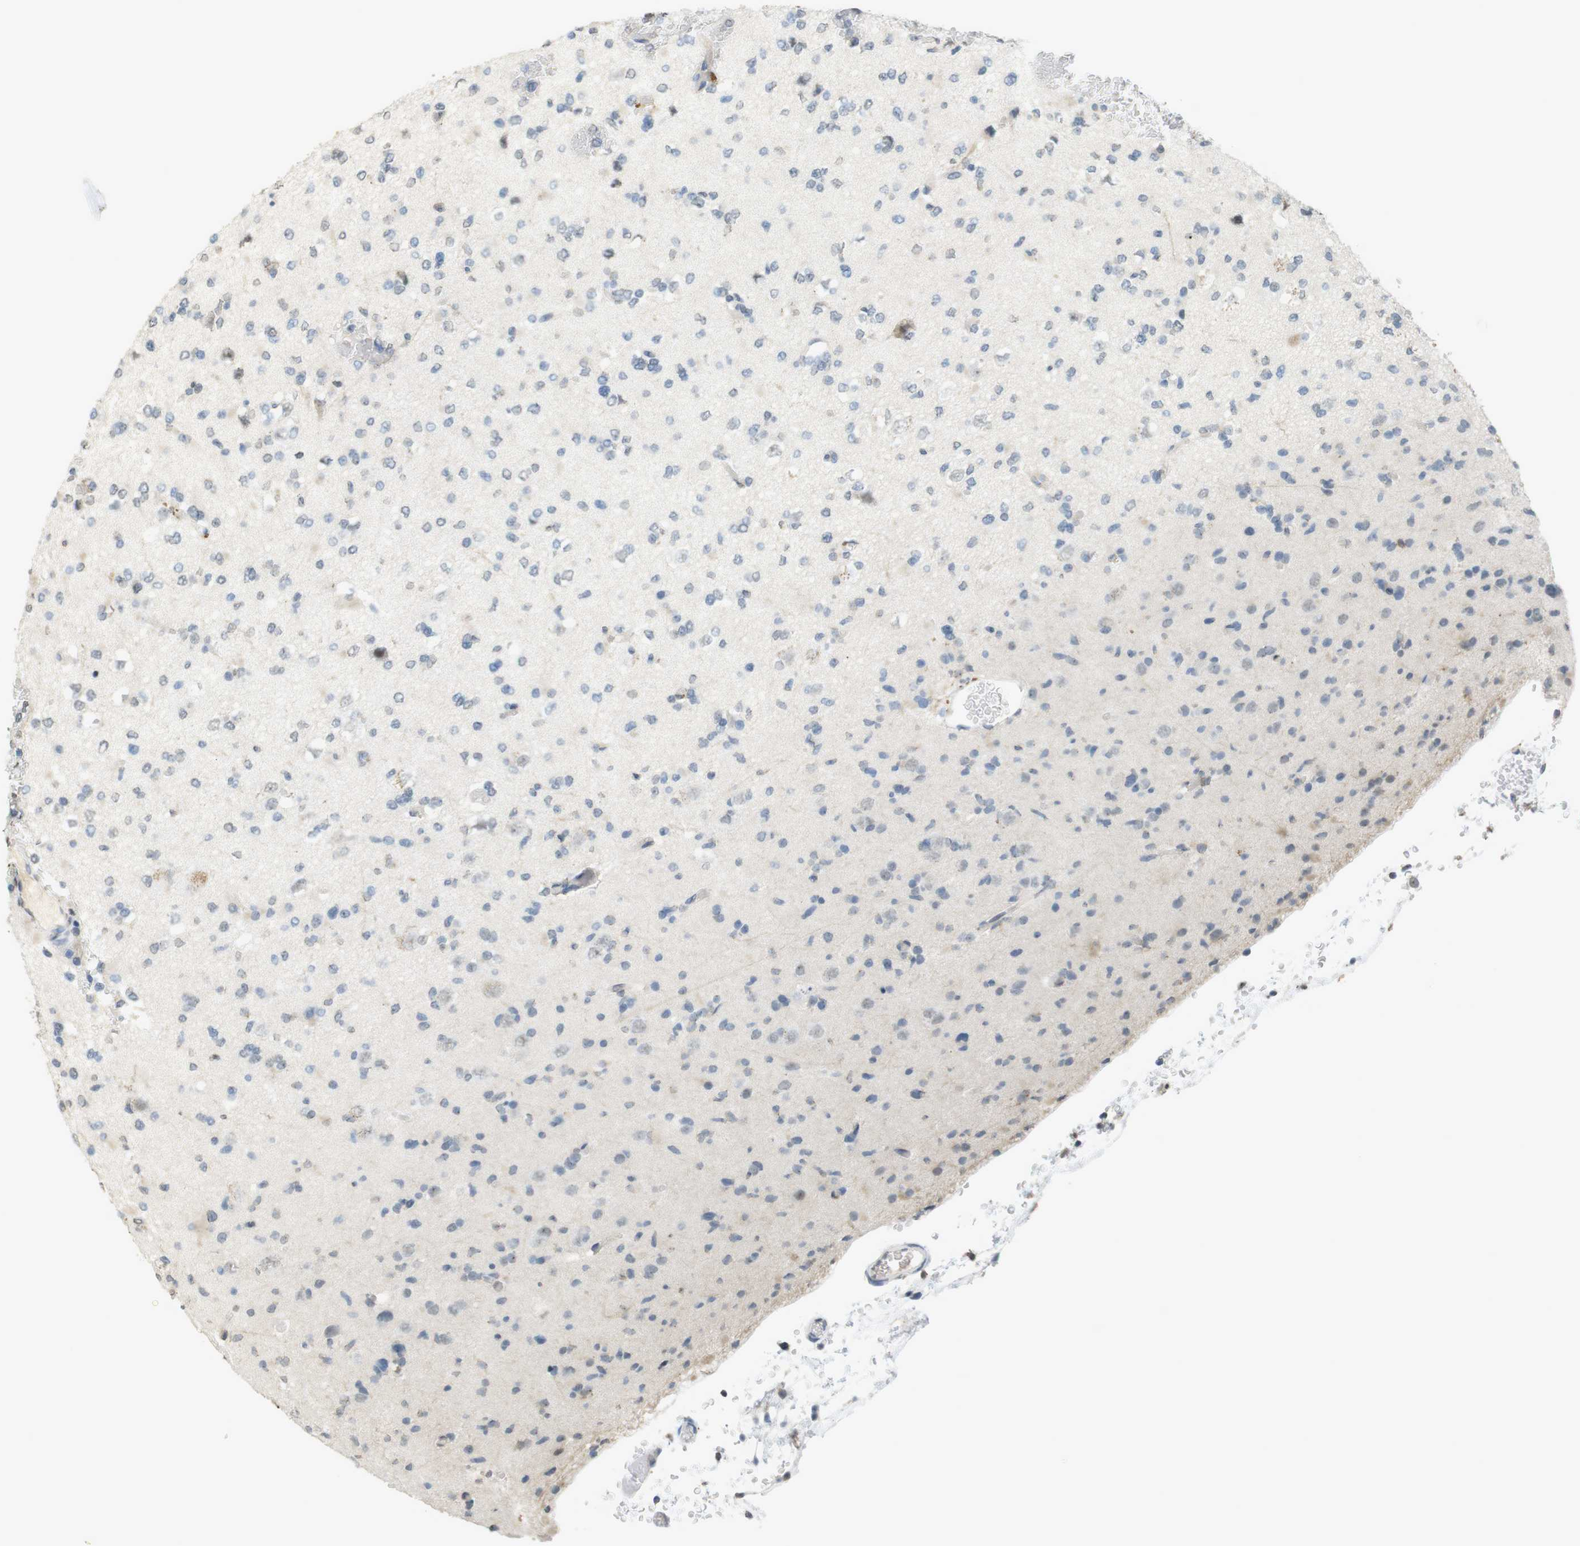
{"staining": {"intensity": "negative", "quantity": "none", "location": "none"}, "tissue": "glioma", "cell_type": "Tumor cells", "image_type": "cancer", "snomed": [{"axis": "morphology", "description": "Glioma, malignant, Low grade"}, {"axis": "topography", "description": "Brain"}], "caption": "Tumor cells show no significant protein expression in glioma.", "gene": "FZD10", "patient": {"sex": "female", "age": 22}}